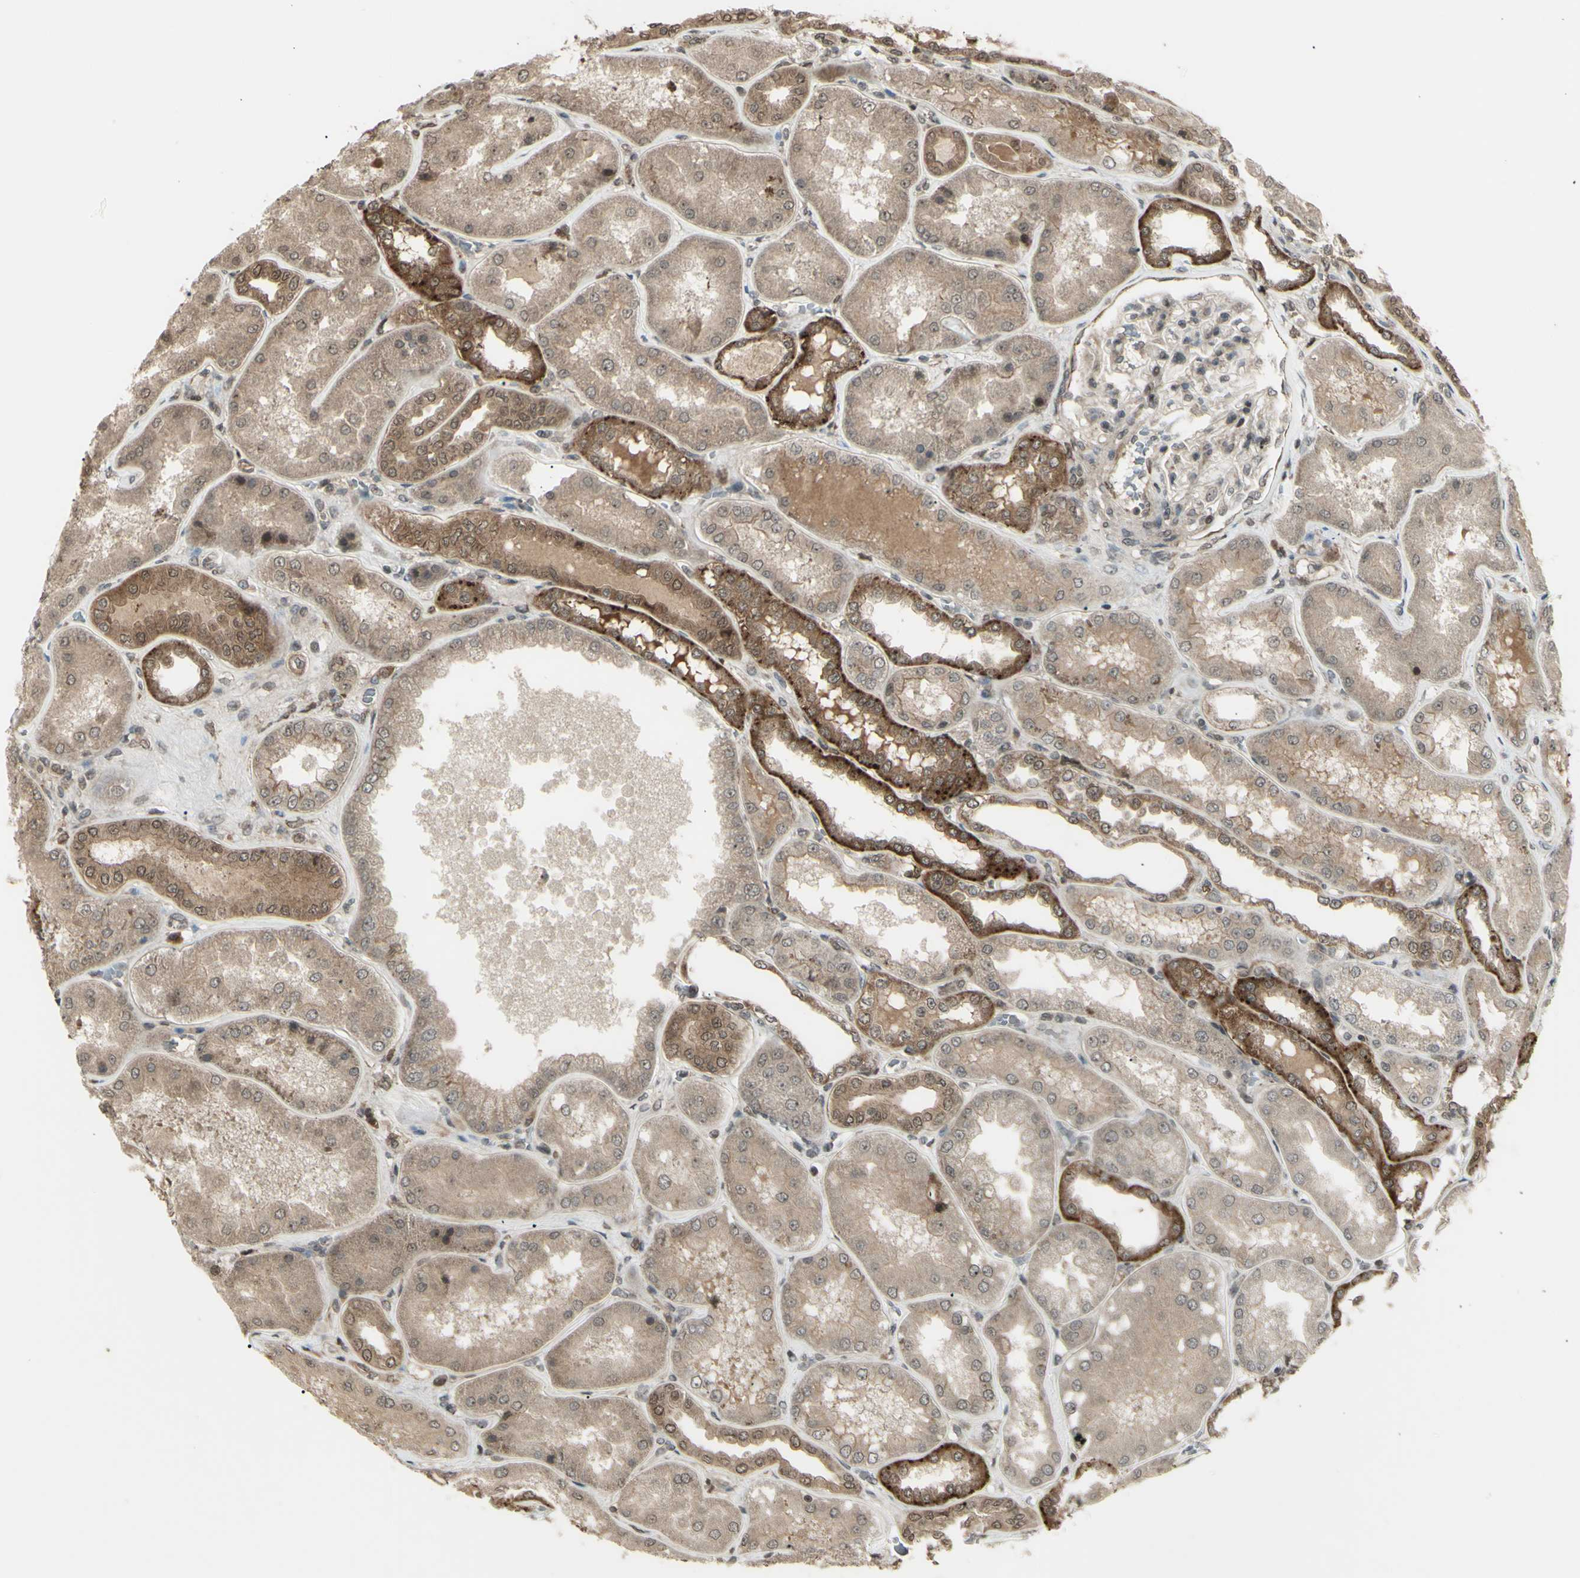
{"staining": {"intensity": "weak", "quantity": "25%-75%", "location": "cytoplasmic/membranous,nuclear"}, "tissue": "kidney", "cell_type": "Cells in glomeruli", "image_type": "normal", "snomed": [{"axis": "morphology", "description": "Normal tissue, NOS"}, {"axis": "topography", "description": "Kidney"}], "caption": "Kidney stained for a protein demonstrates weak cytoplasmic/membranous,nuclear positivity in cells in glomeruli.", "gene": "BLNK", "patient": {"sex": "female", "age": 56}}